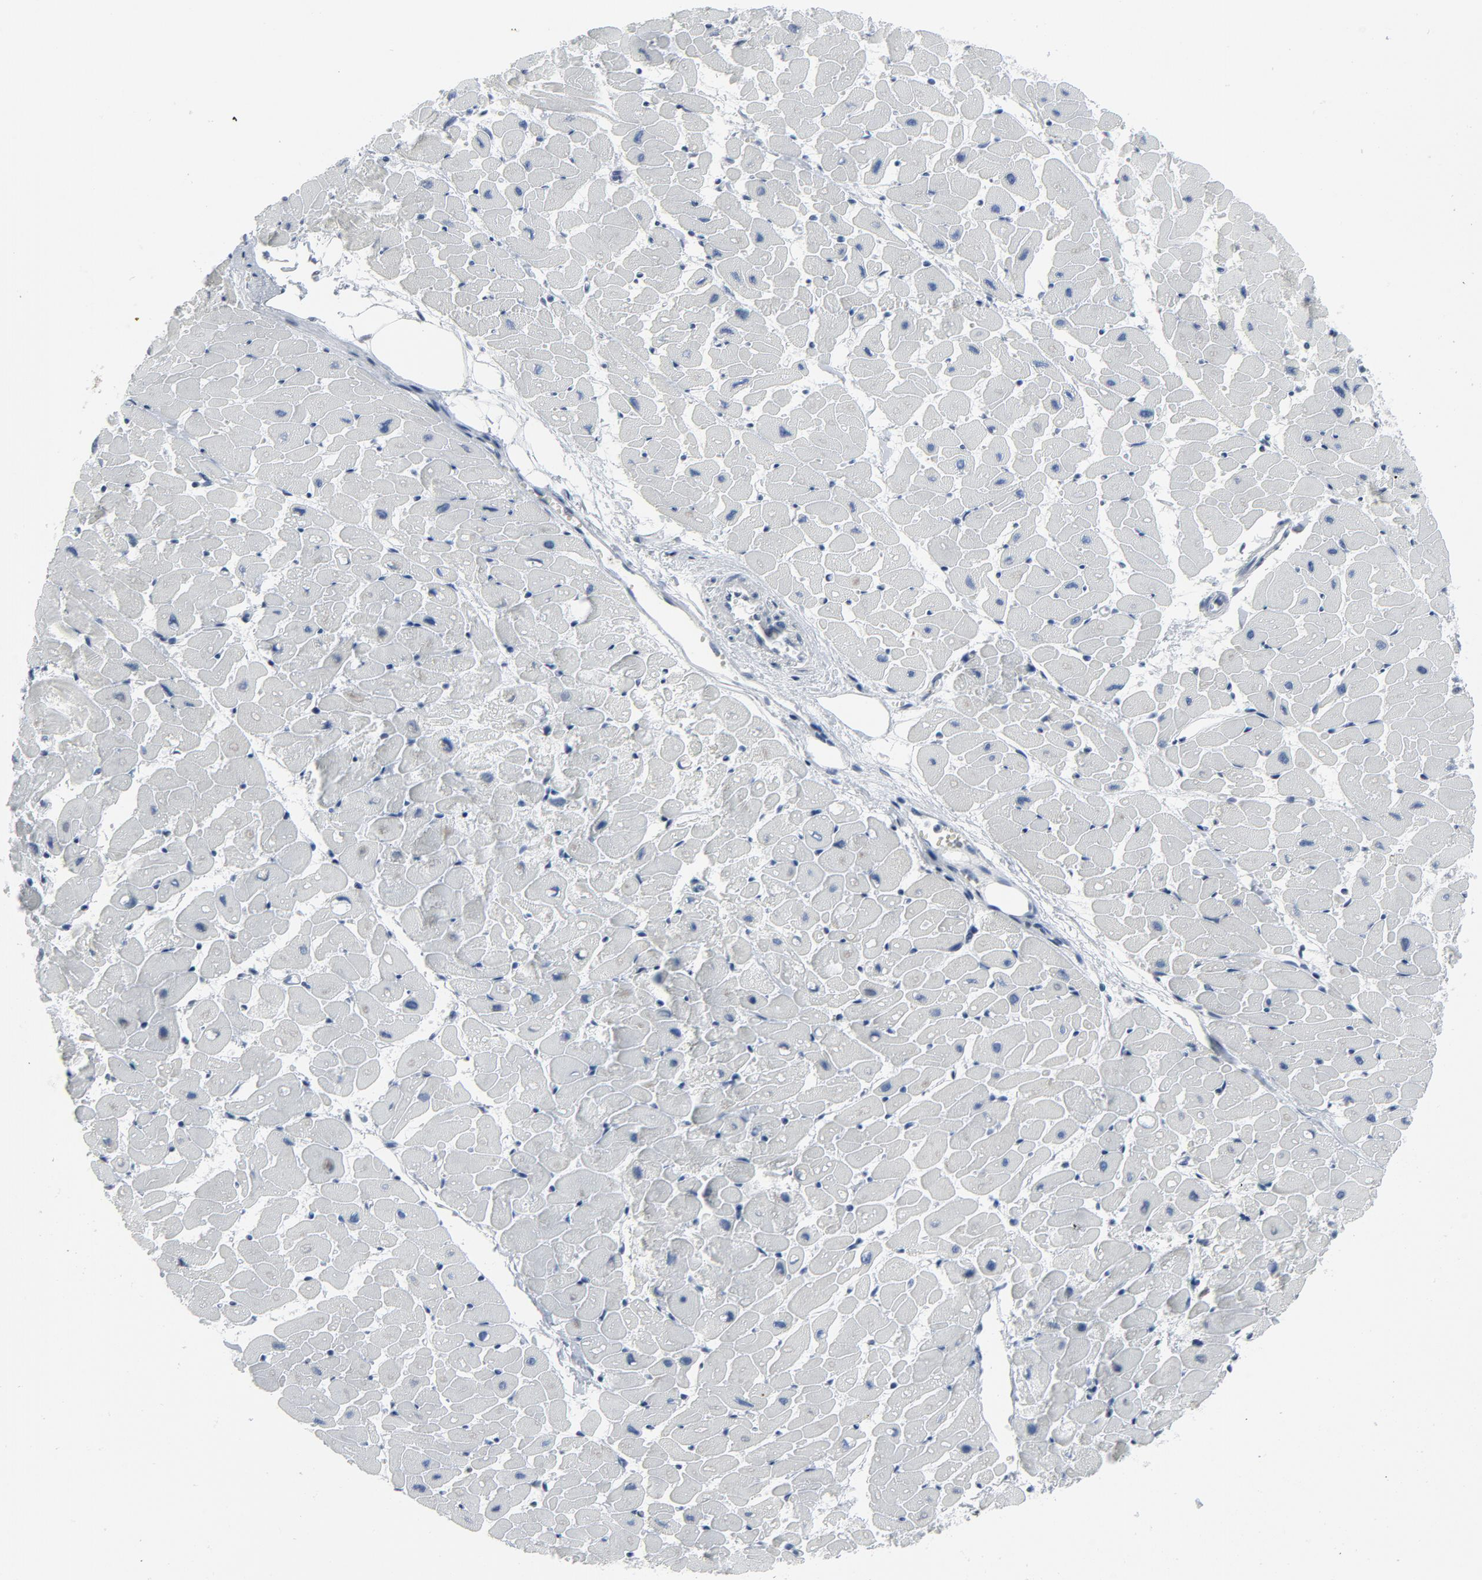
{"staining": {"intensity": "negative", "quantity": "none", "location": "none"}, "tissue": "heart muscle", "cell_type": "Cardiomyocytes", "image_type": "normal", "snomed": [{"axis": "morphology", "description": "Normal tissue, NOS"}, {"axis": "topography", "description": "Heart"}], "caption": "DAB (3,3'-diaminobenzidine) immunohistochemical staining of unremarkable human heart muscle shows no significant staining in cardiomyocytes.", "gene": "STAT5A", "patient": {"sex": "female", "age": 19}}